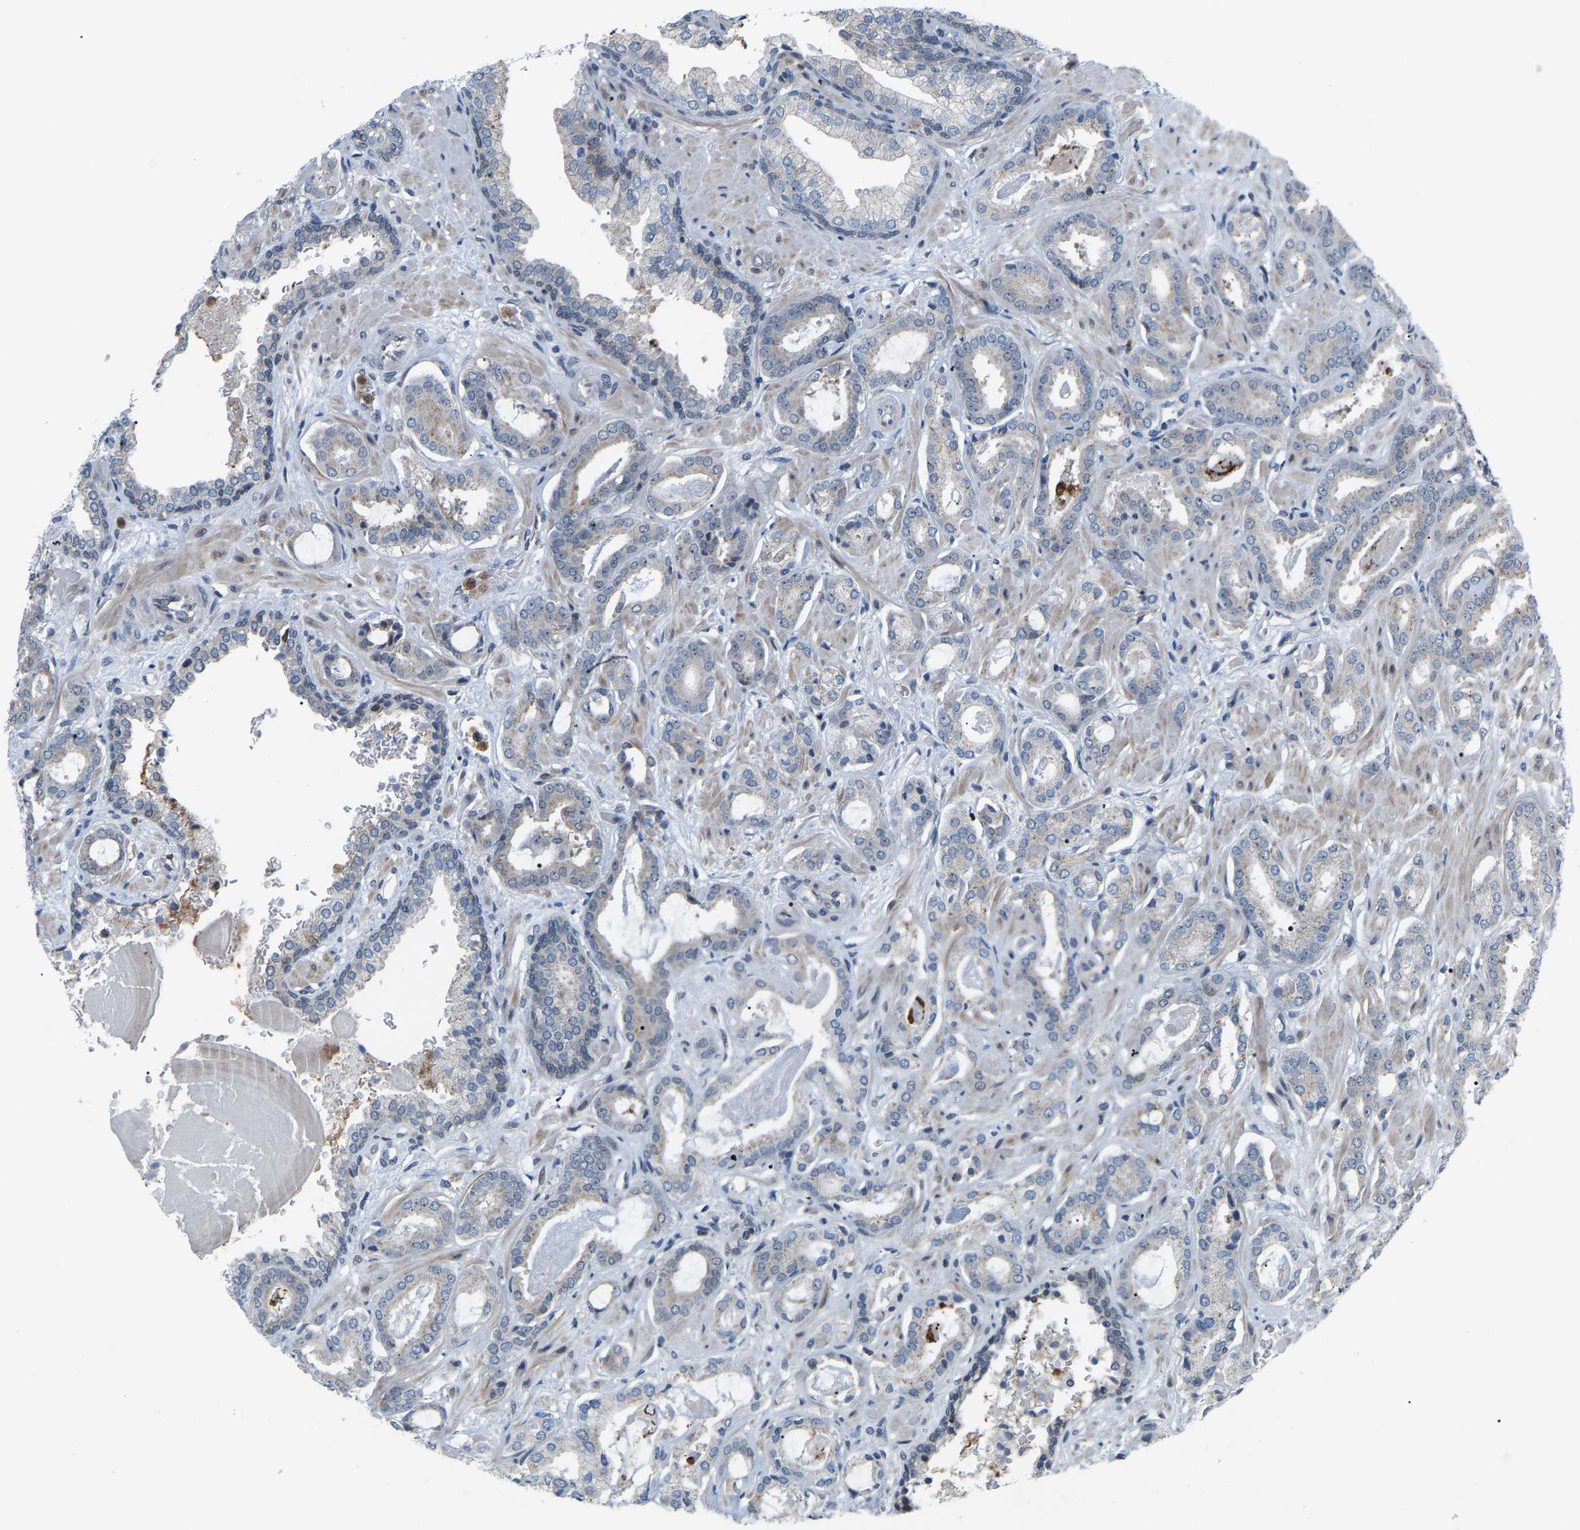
{"staining": {"intensity": "negative", "quantity": "none", "location": "none"}, "tissue": "prostate cancer", "cell_type": "Tumor cells", "image_type": "cancer", "snomed": [{"axis": "morphology", "description": "Adenocarcinoma, Low grade"}, {"axis": "topography", "description": "Prostate"}], "caption": "Tumor cells are negative for brown protein staining in prostate cancer (adenocarcinoma (low-grade)).", "gene": "CROT", "patient": {"sex": "male", "age": 53}}